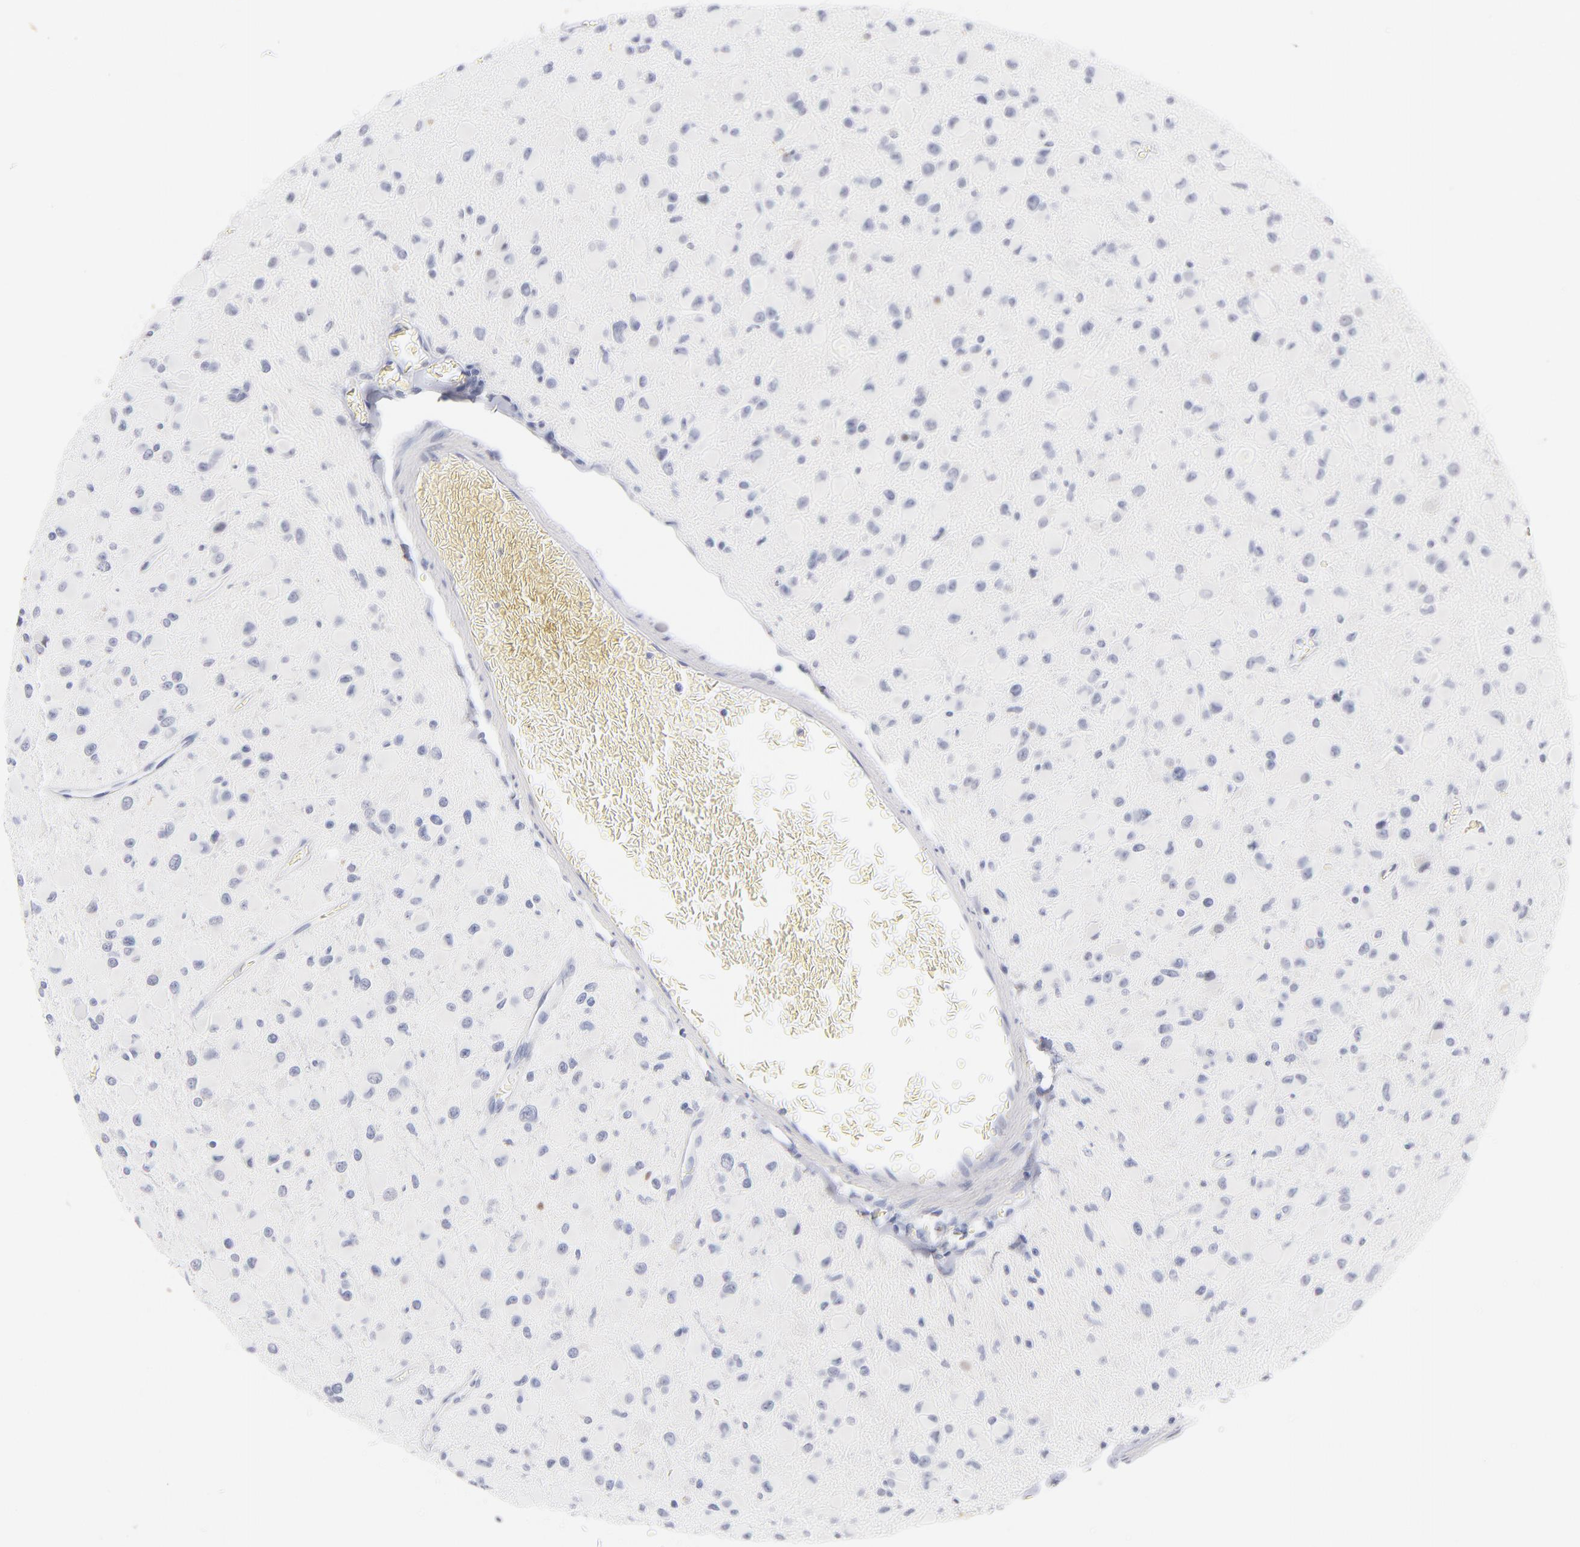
{"staining": {"intensity": "negative", "quantity": "none", "location": "none"}, "tissue": "glioma", "cell_type": "Tumor cells", "image_type": "cancer", "snomed": [{"axis": "morphology", "description": "Glioma, malignant, Low grade"}, {"axis": "topography", "description": "Brain"}], "caption": "IHC photomicrograph of human malignant glioma (low-grade) stained for a protein (brown), which shows no expression in tumor cells.", "gene": "KHNYN", "patient": {"sex": "male", "age": 42}}